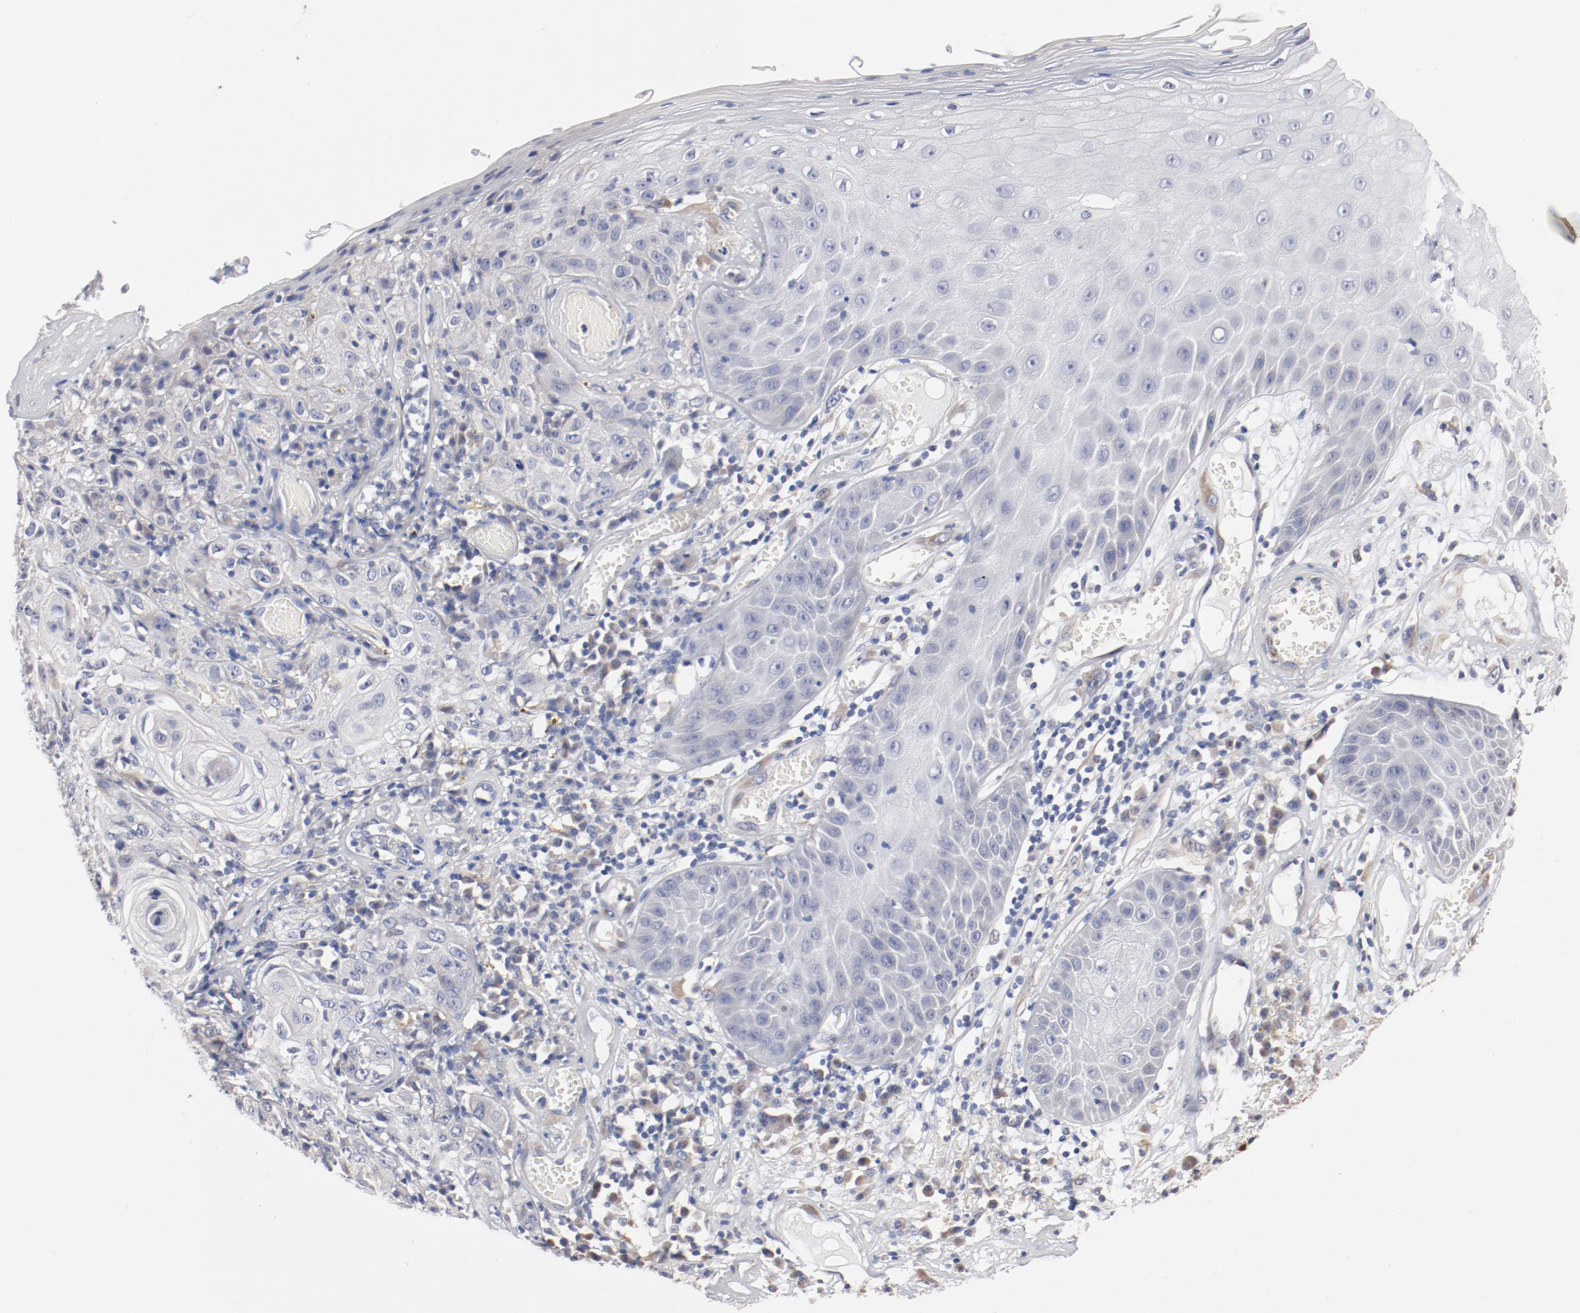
{"staining": {"intensity": "negative", "quantity": "none", "location": "none"}, "tissue": "skin cancer", "cell_type": "Tumor cells", "image_type": "cancer", "snomed": [{"axis": "morphology", "description": "Squamous cell carcinoma, NOS"}, {"axis": "topography", "description": "Skin"}], "caption": "A histopathology image of squamous cell carcinoma (skin) stained for a protein reveals no brown staining in tumor cells. (Brightfield microscopy of DAB immunohistochemistry (IHC) at high magnification).", "gene": "AK7", "patient": {"sex": "male", "age": 65}}